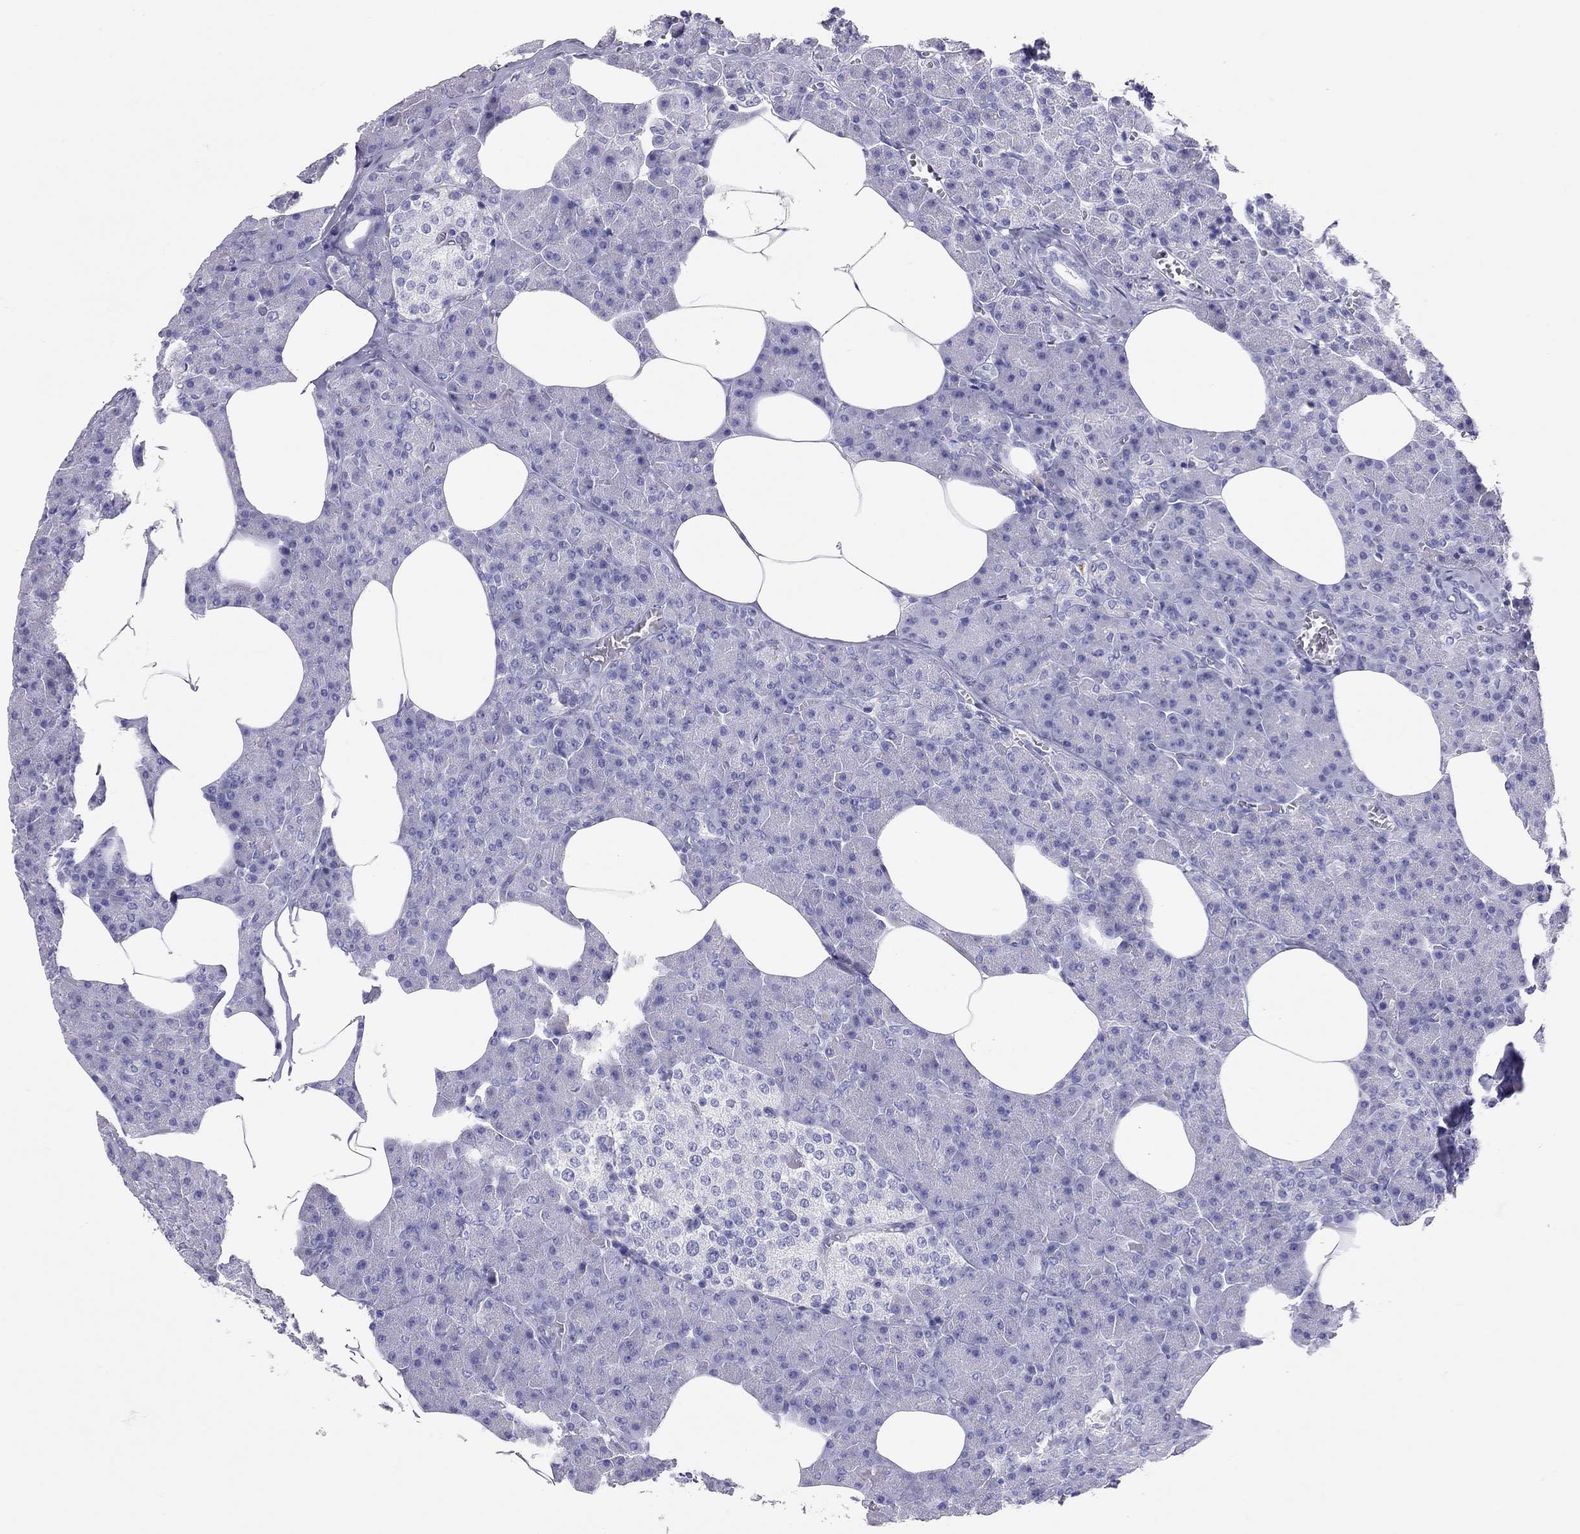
{"staining": {"intensity": "negative", "quantity": "none", "location": "none"}, "tissue": "pancreas", "cell_type": "Exocrine glandular cells", "image_type": "normal", "snomed": [{"axis": "morphology", "description": "Normal tissue, NOS"}, {"axis": "topography", "description": "Pancreas"}], "caption": "Exocrine glandular cells show no significant staining in unremarkable pancreas. (Stains: DAB (3,3'-diaminobenzidine) immunohistochemistry (IHC) with hematoxylin counter stain, Microscopy: brightfield microscopy at high magnification).", "gene": "PSMB11", "patient": {"sex": "female", "age": 45}}